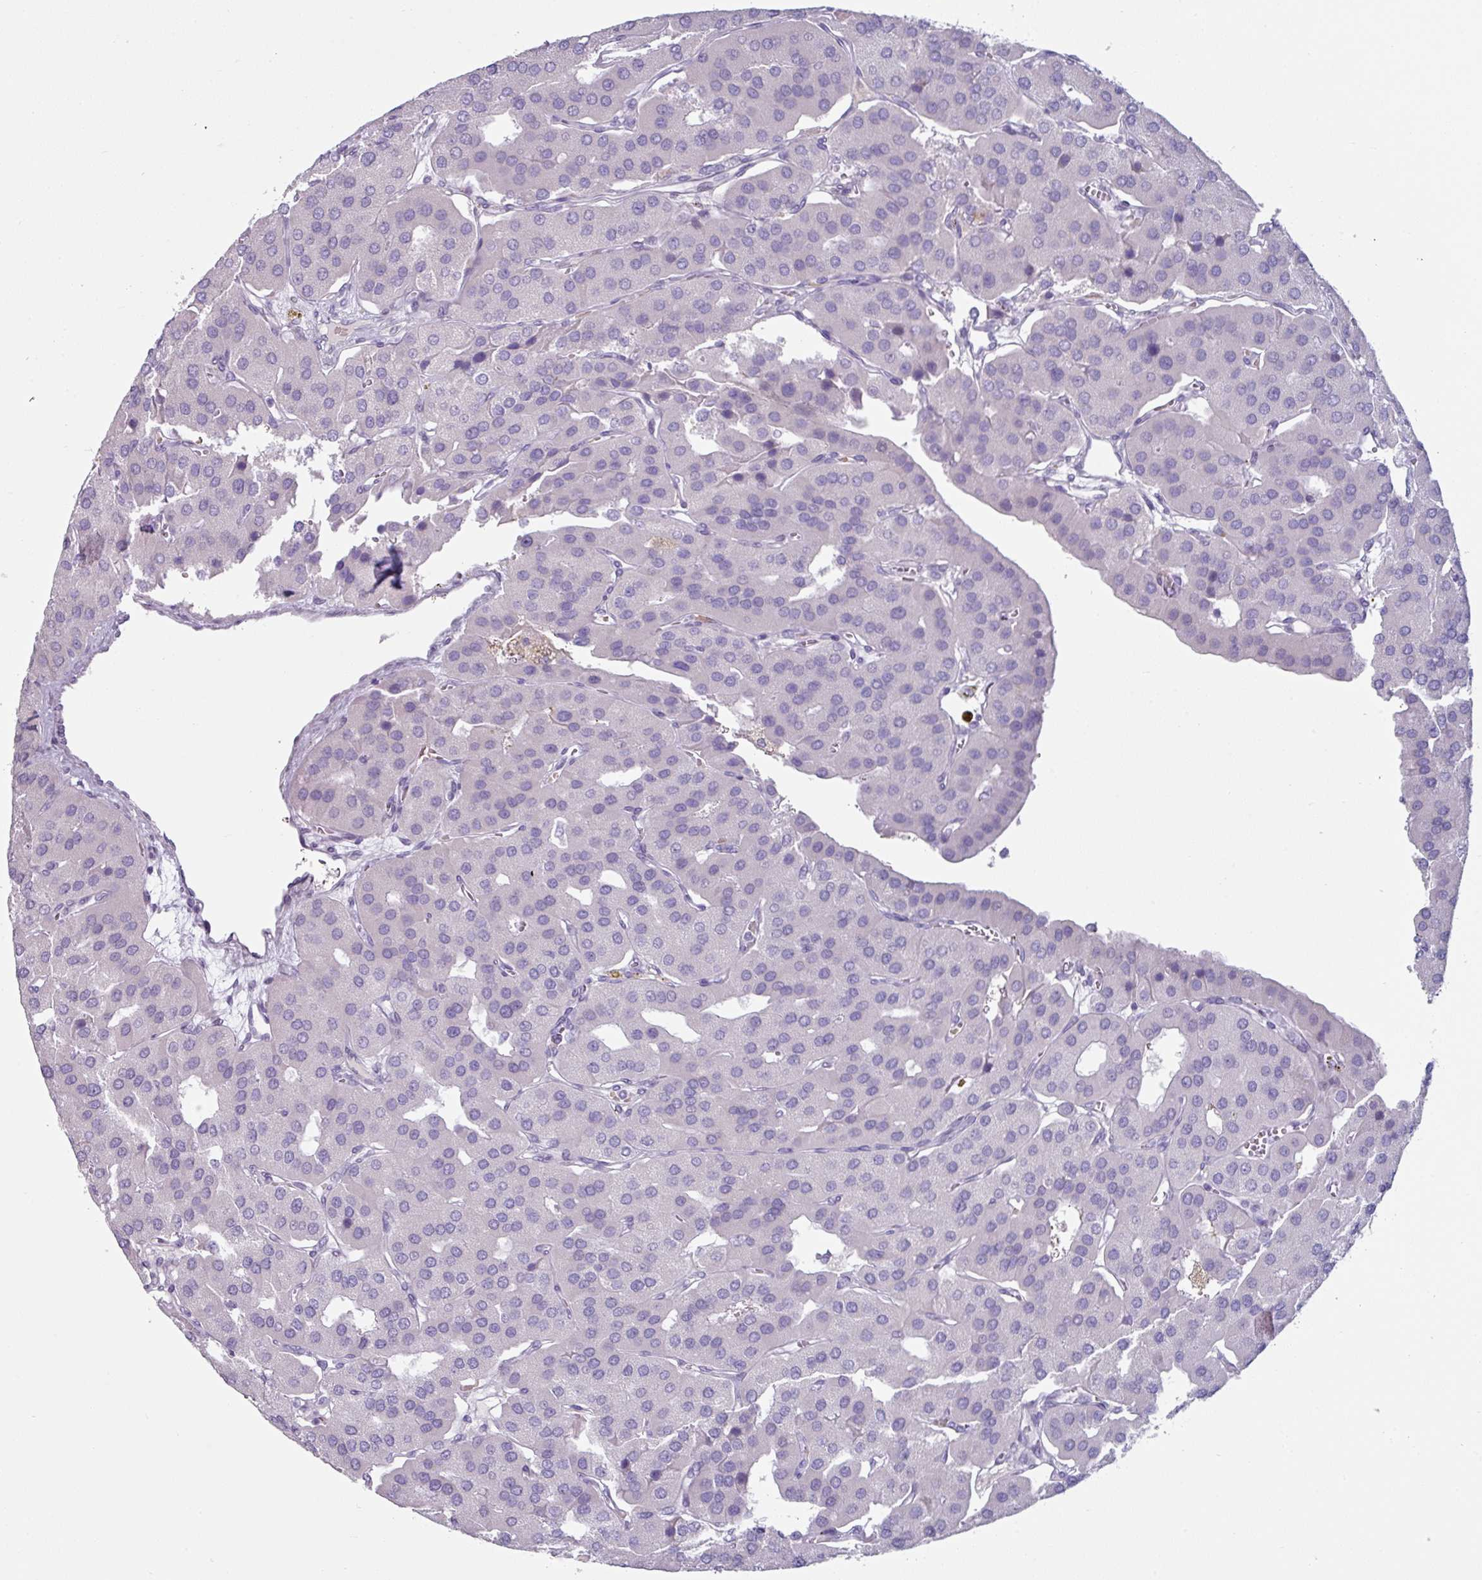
{"staining": {"intensity": "negative", "quantity": "none", "location": "none"}, "tissue": "parathyroid gland", "cell_type": "Glandular cells", "image_type": "normal", "snomed": [{"axis": "morphology", "description": "Normal tissue, NOS"}, {"axis": "morphology", "description": "Adenoma, NOS"}, {"axis": "topography", "description": "Parathyroid gland"}], "caption": "Parathyroid gland stained for a protein using IHC exhibits no staining glandular cells.", "gene": "CLCA1", "patient": {"sex": "female", "age": 86}}